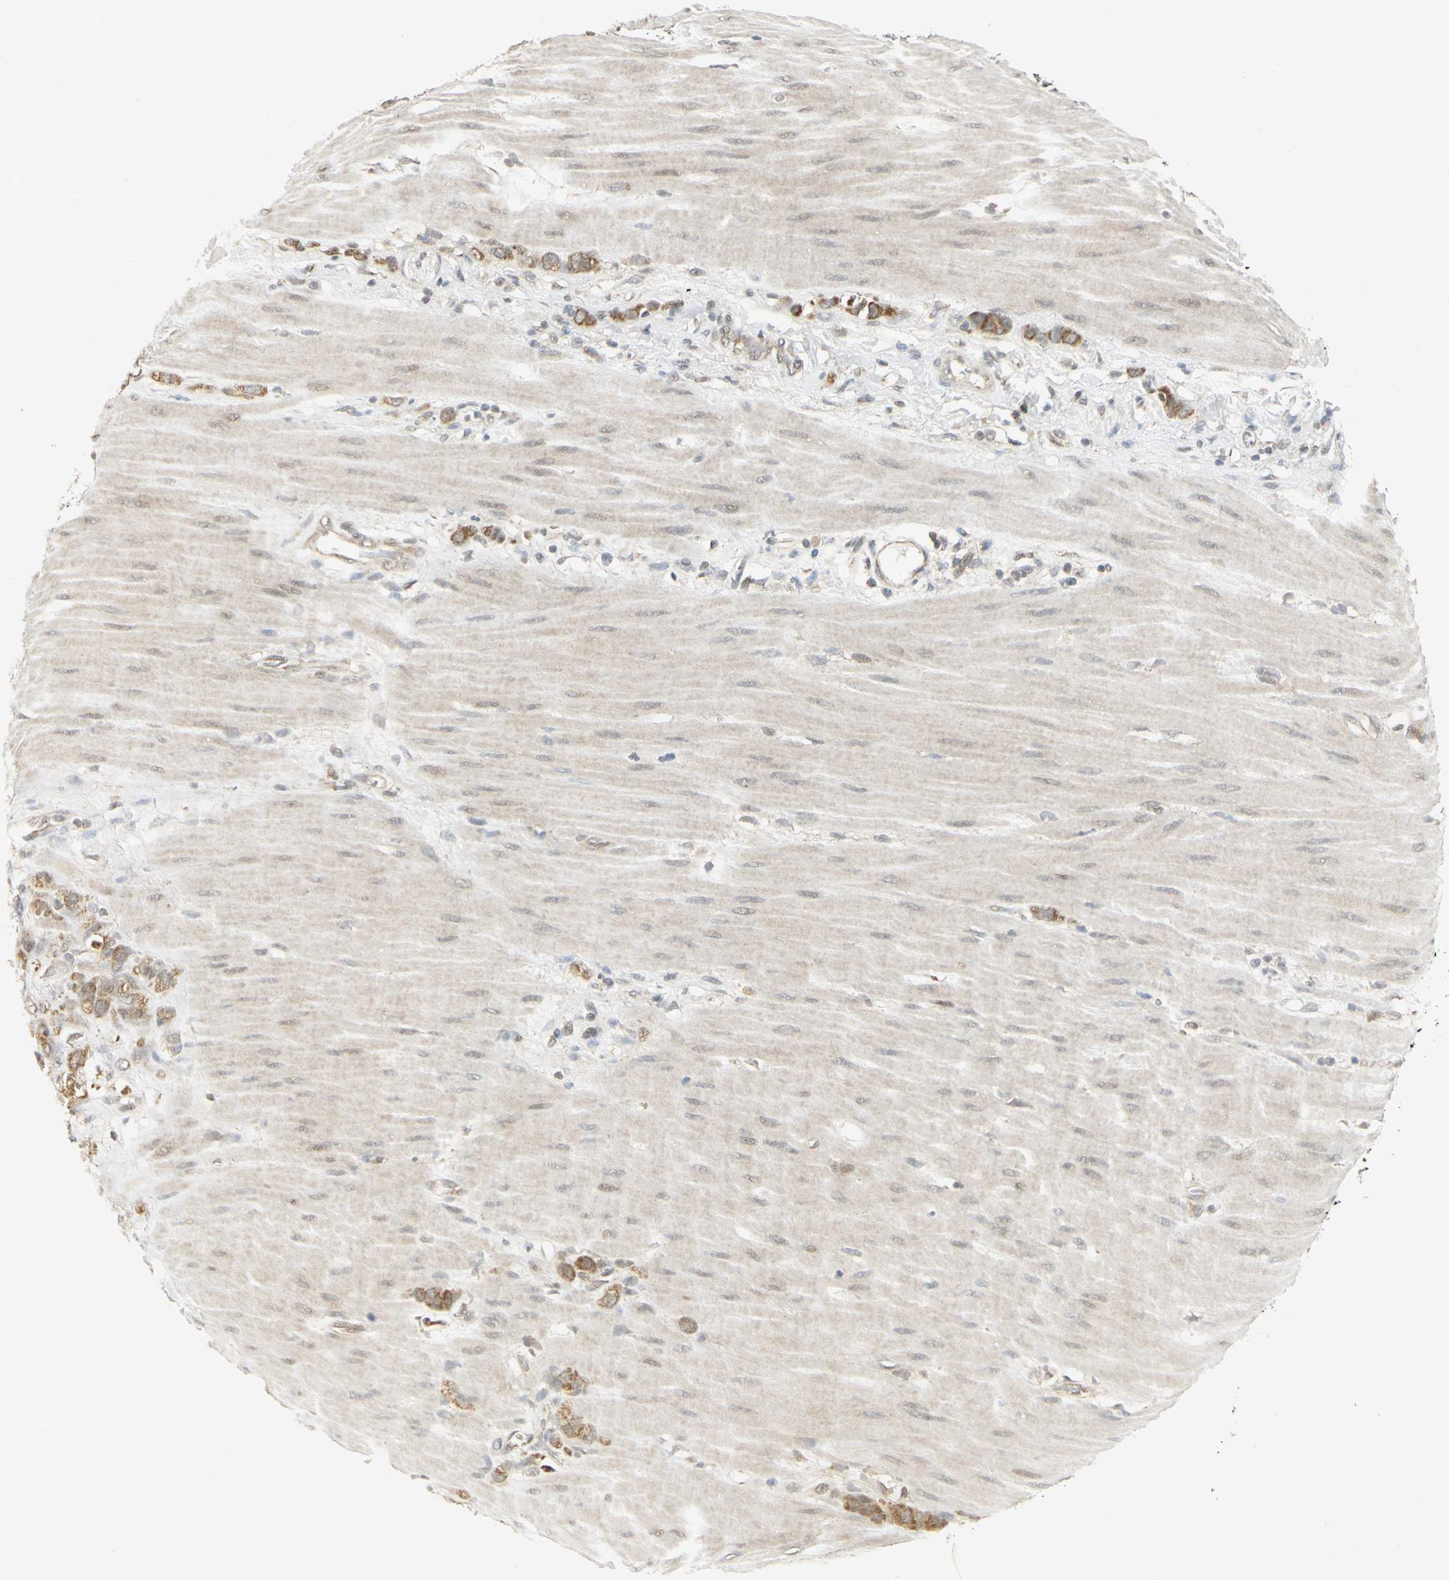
{"staining": {"intensity": "moderate", "quantity": ">75%", "location": "cytoplasmic/membranous"}, "tissue": "stomach cancer", "cell_type": "Tumor cells", "image_type": "cancer", "snomed": [{"axis": "morphology", "description": "Adenocarcinoma, NOS"}, {"axis": "topography", "description": "Stomach"}], "caption": "Human stomach adenocarcinoma stained with a protein marker shows moderate staining in tumor cells.", "gene": "PSMC4", "patient": {"sex": "male", "age": 82}}